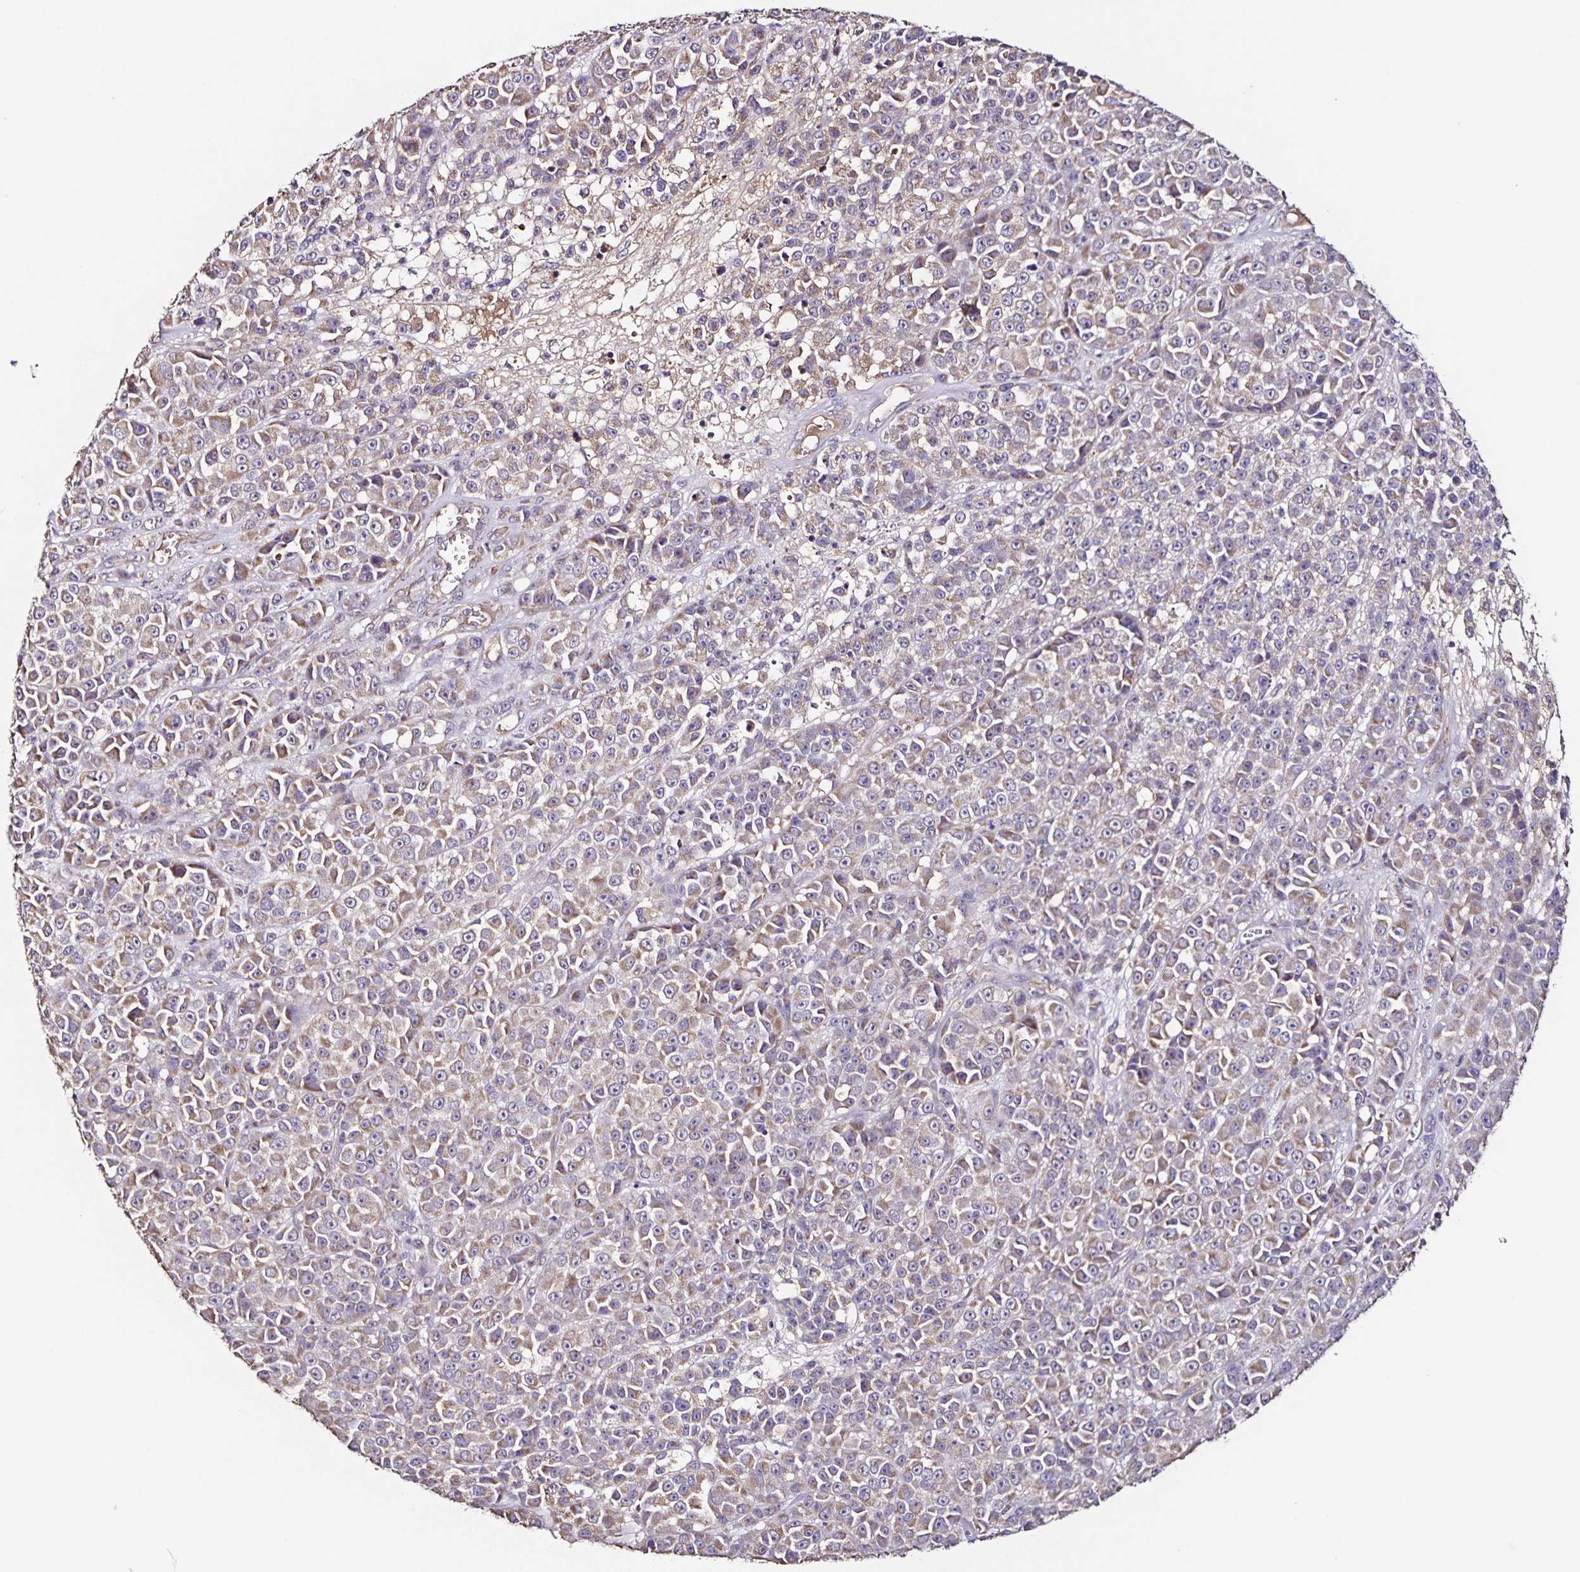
{"staining": {"intensity": "weak", "quantity": "<25%", "location": "cytoplasmic/membranous"}, "tissue": "melanoma", "cell_type": "Tumor cells", "image_type": "cancer", "snomed": [{"axis": "morphology", "description": "Malignant melanoma, NOS"}, {"axis": "topography", "description": "Skin"}, {"axis": "topography", "description": "Skin of back"}], "caption": "Immunohistochemistry (IHC) photomicrograph of neoplastic tissue: malignant melanoma stained with DAB (3,3'-diaminobenzidine) displays no significant protein positivity in tumor cells. (DAB (3,3'-diaminobenzidine) immunohistochemistry (IHC) visualized using brightfield microscopy, high magnification).", "gene": "MAN1A1", "patient": {"sex": "male", "age": 91}}